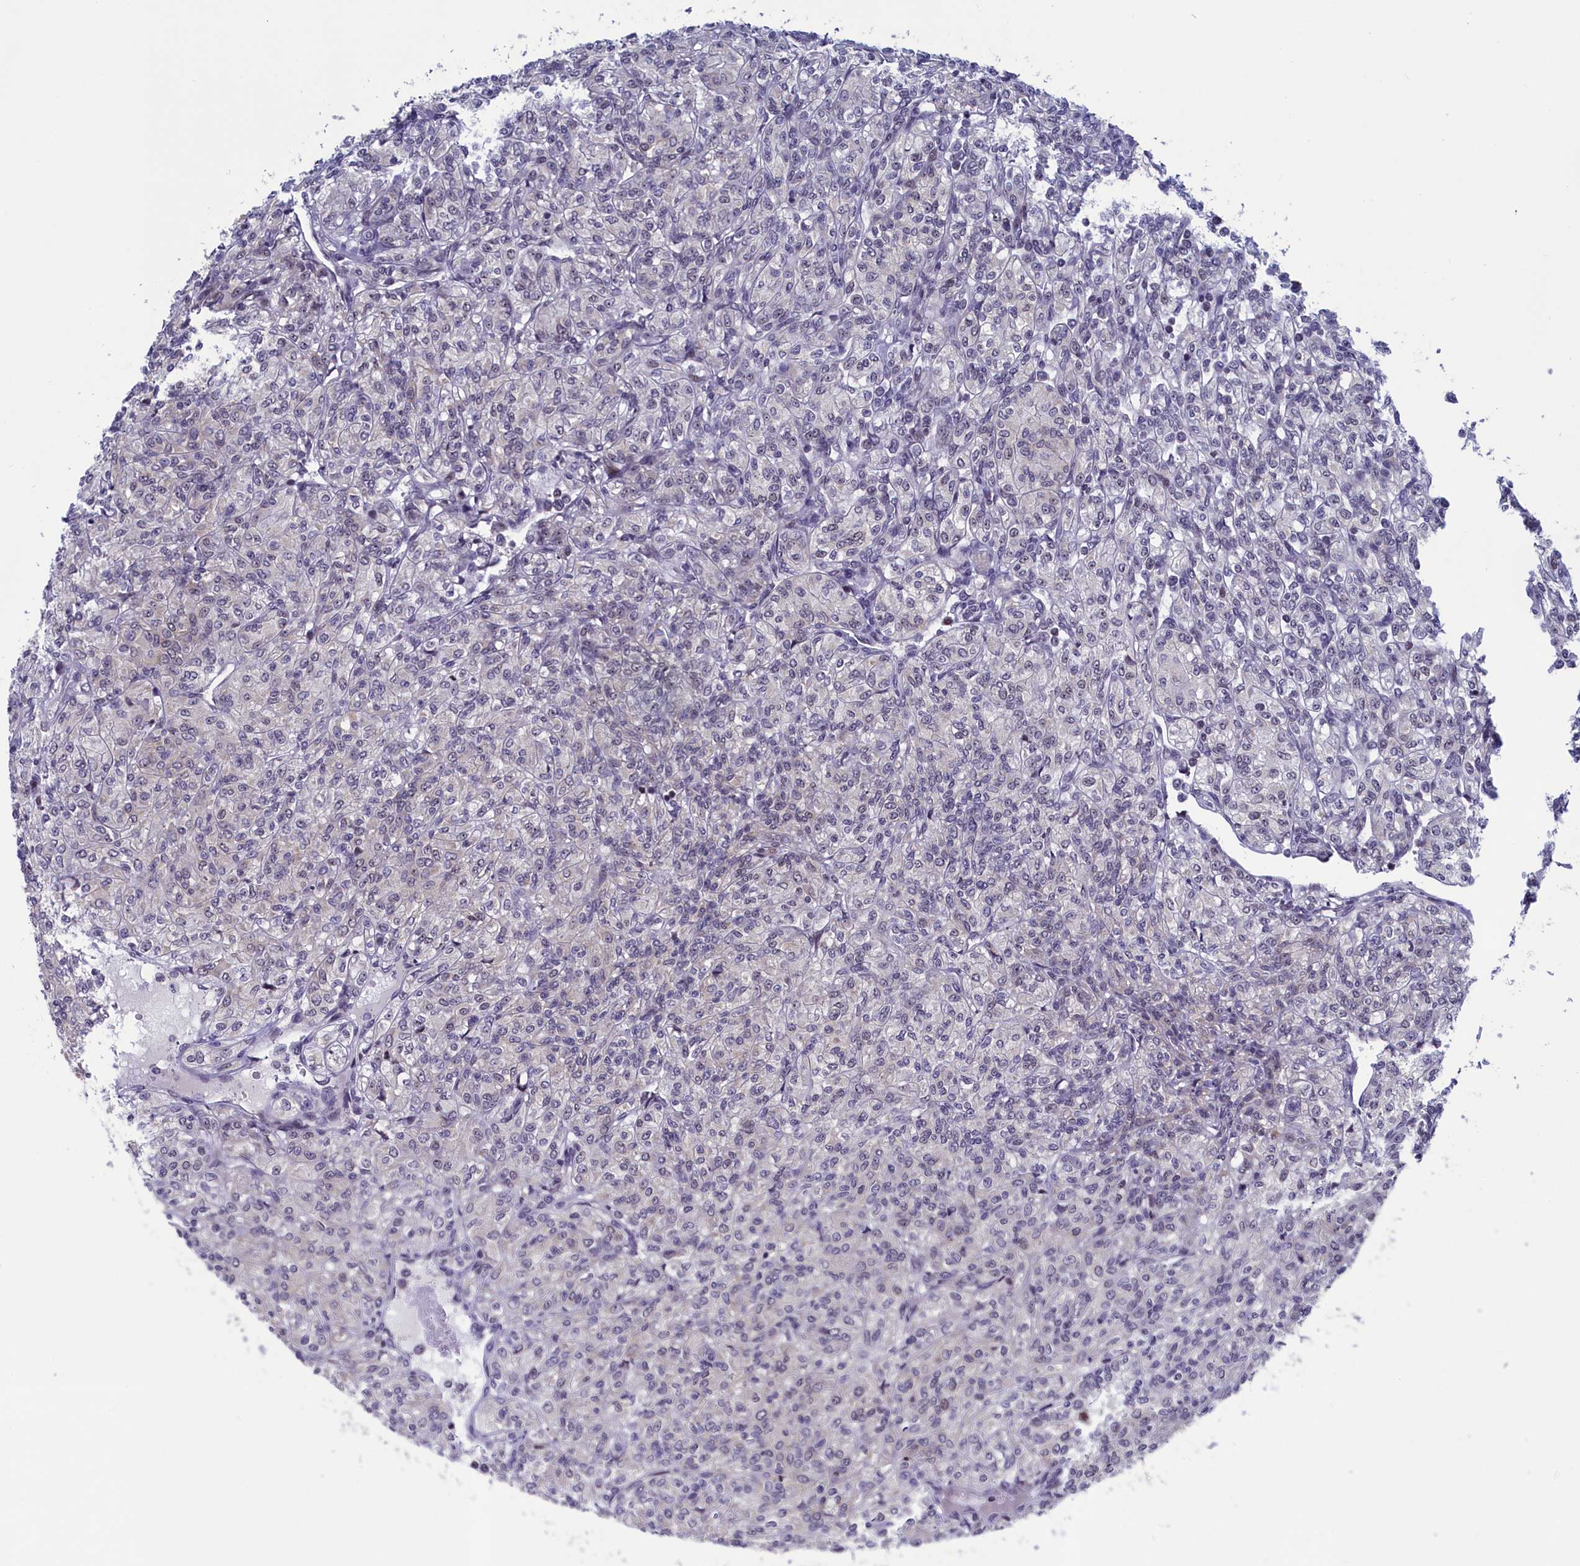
{"staining": {"intensity": "negative", "quantity": "none", "location": "none"}, "tissue": "renal cancer", "cell_type": "Tumor cells", "image_type": "cancer", "snomed": [{"axis": "morphology", "description": "Adenocarcinoma, NOS"}, {"axis": "topography", "description": "Kidney"}], "caption": "Renal adenocarcinoma was stained to show a protein in brown. There is no significant positivity in tumor cells.", "gene": "PPAN", "patient": {"sex": "male", "age": 77}}